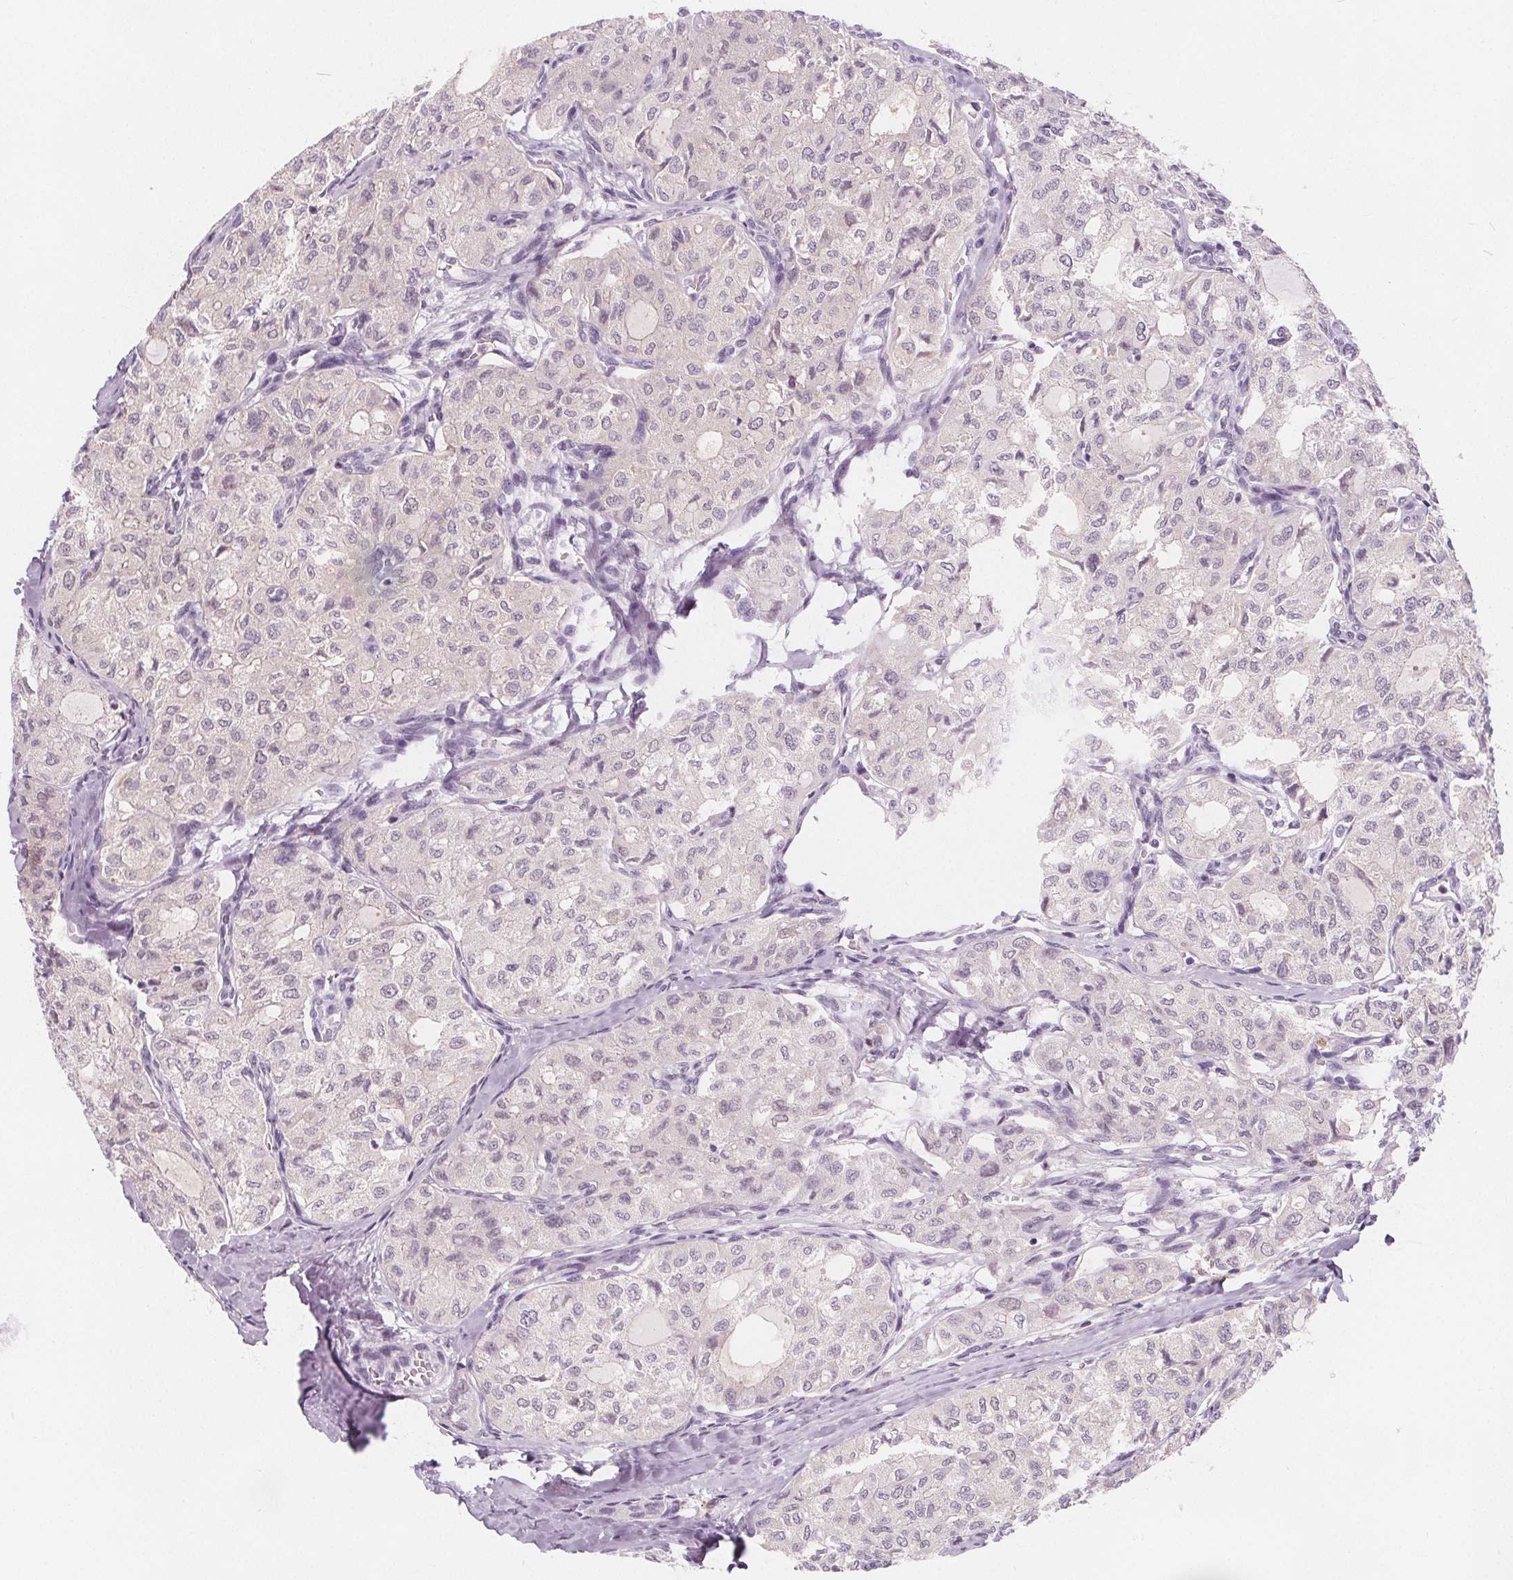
{"staining": {"intensity": "negative", "quantity": "none", "location": "none"}, "tissue": "thyroid cancer", "cell_type": "Tumor cells", "image_type": "cancer", "snomed": [{"axis": "morphology", "description": "Follicular adenoma carcinoma, NOS"}, {"axis": "topography", "description": "Thyroid gland"}], "caption": "This histopathology image is of thyroid cancer (follicular adenoma carcinoma) stained with immunohistochemistry (IHC) to label a protein in brown with the nuclei are counter-stained blue. There is no positivity in tumor cells. (IHC, brightfield microscopy, high magnification).", "gene": "UGP2", "patient": {"sex": "male", "age": 75}}